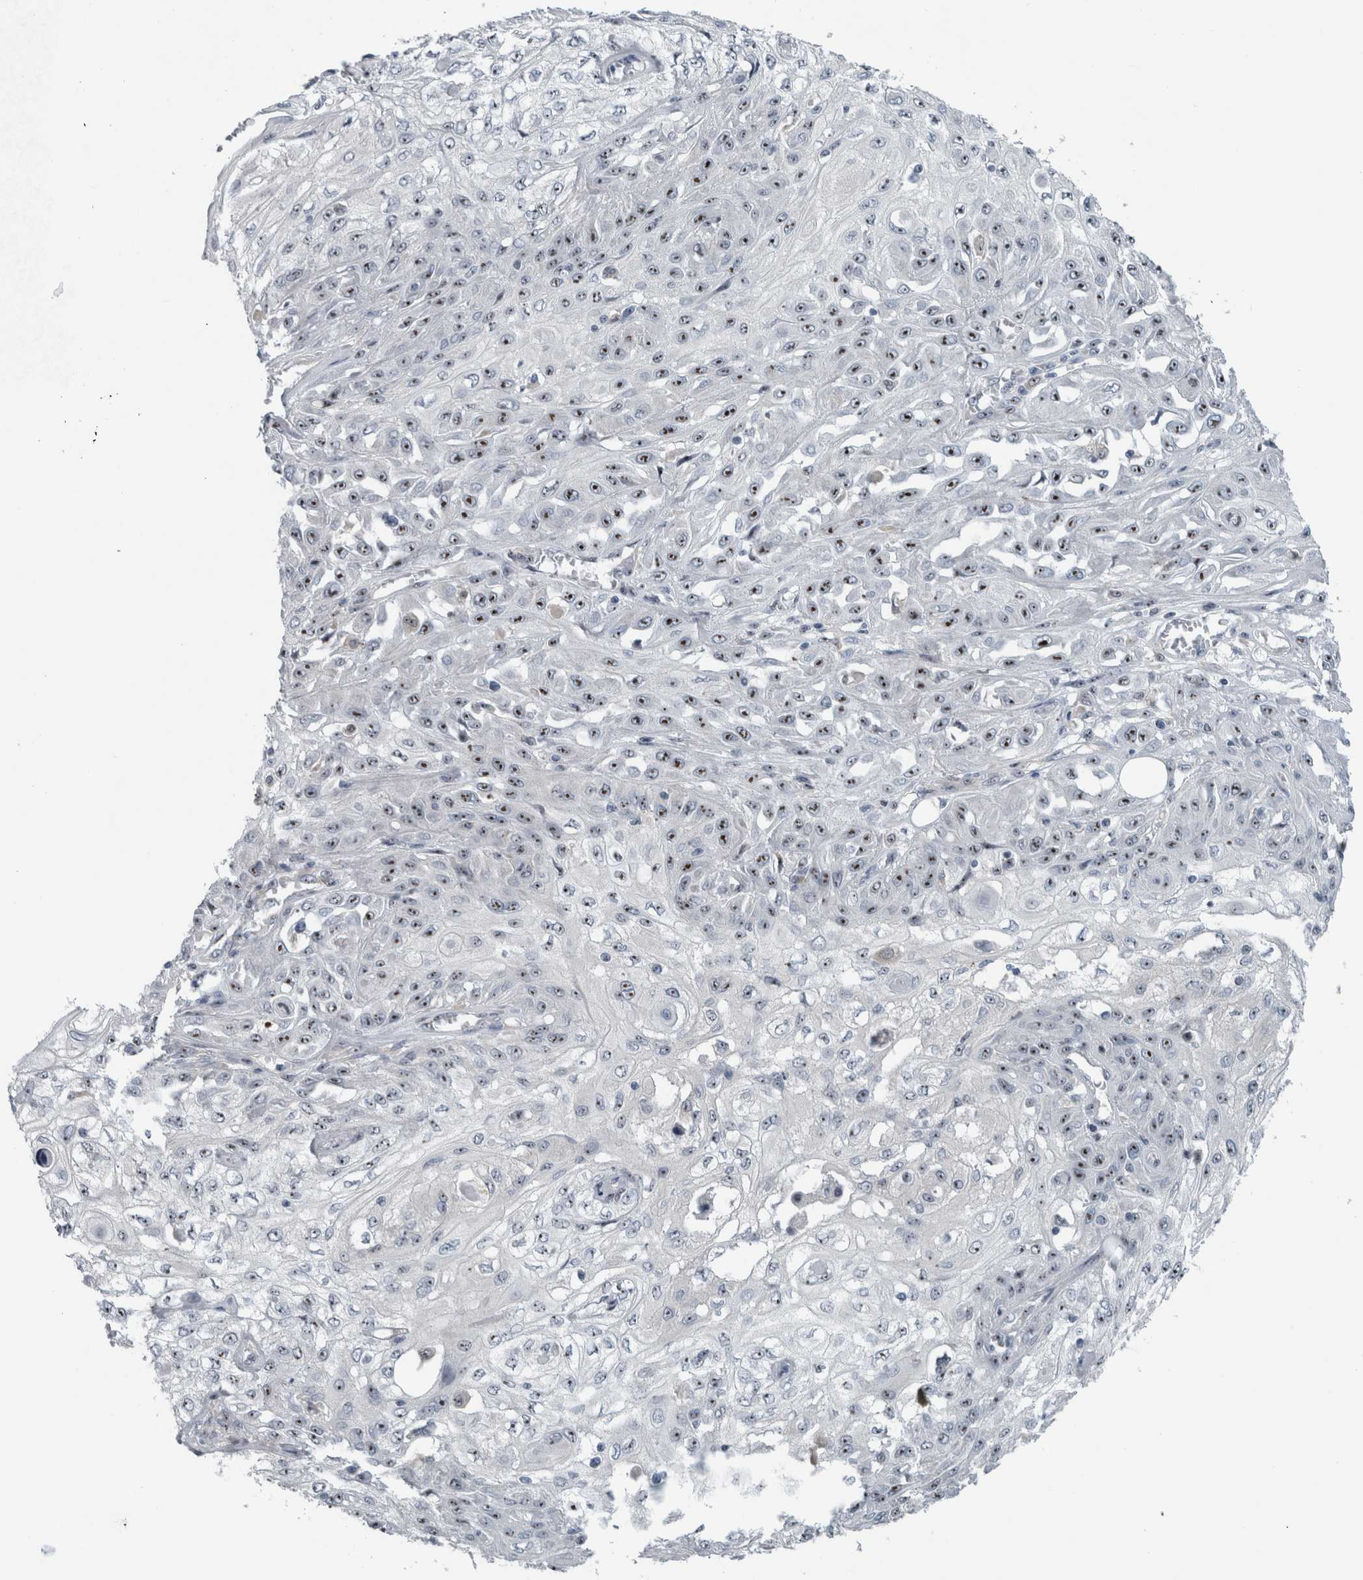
{"staining": {"intensity": "moderate", "quantity": ">75%", "location": "nuclear"}, "tissue": "skin cancer", "cell_type": "Tumor cells", "image_type": "cancer", "snomed": [{"axis": "morphology", "description": "Squamous cell carcinoma, NOS"}, {"axis": "morphology", "description": "Squamous cell carcinoma, metastatic, NOS"}, {"axis": "topography", "description": "Skin"}, {"axis": "topography", "description": "Lymph node"}], "caption": "High-magnification brightfield microscopy of skin squamous cell carcinoma stained with DAB (3,3'-diaminobenzidine) (brown) and counterstained with hematoxylin (blue). tumor cells exhibit moderate nuclear positivity is appreciated in about>75% of cells.", "gene": "UTP6", "patient": {"sex": "male", "age": 75}}